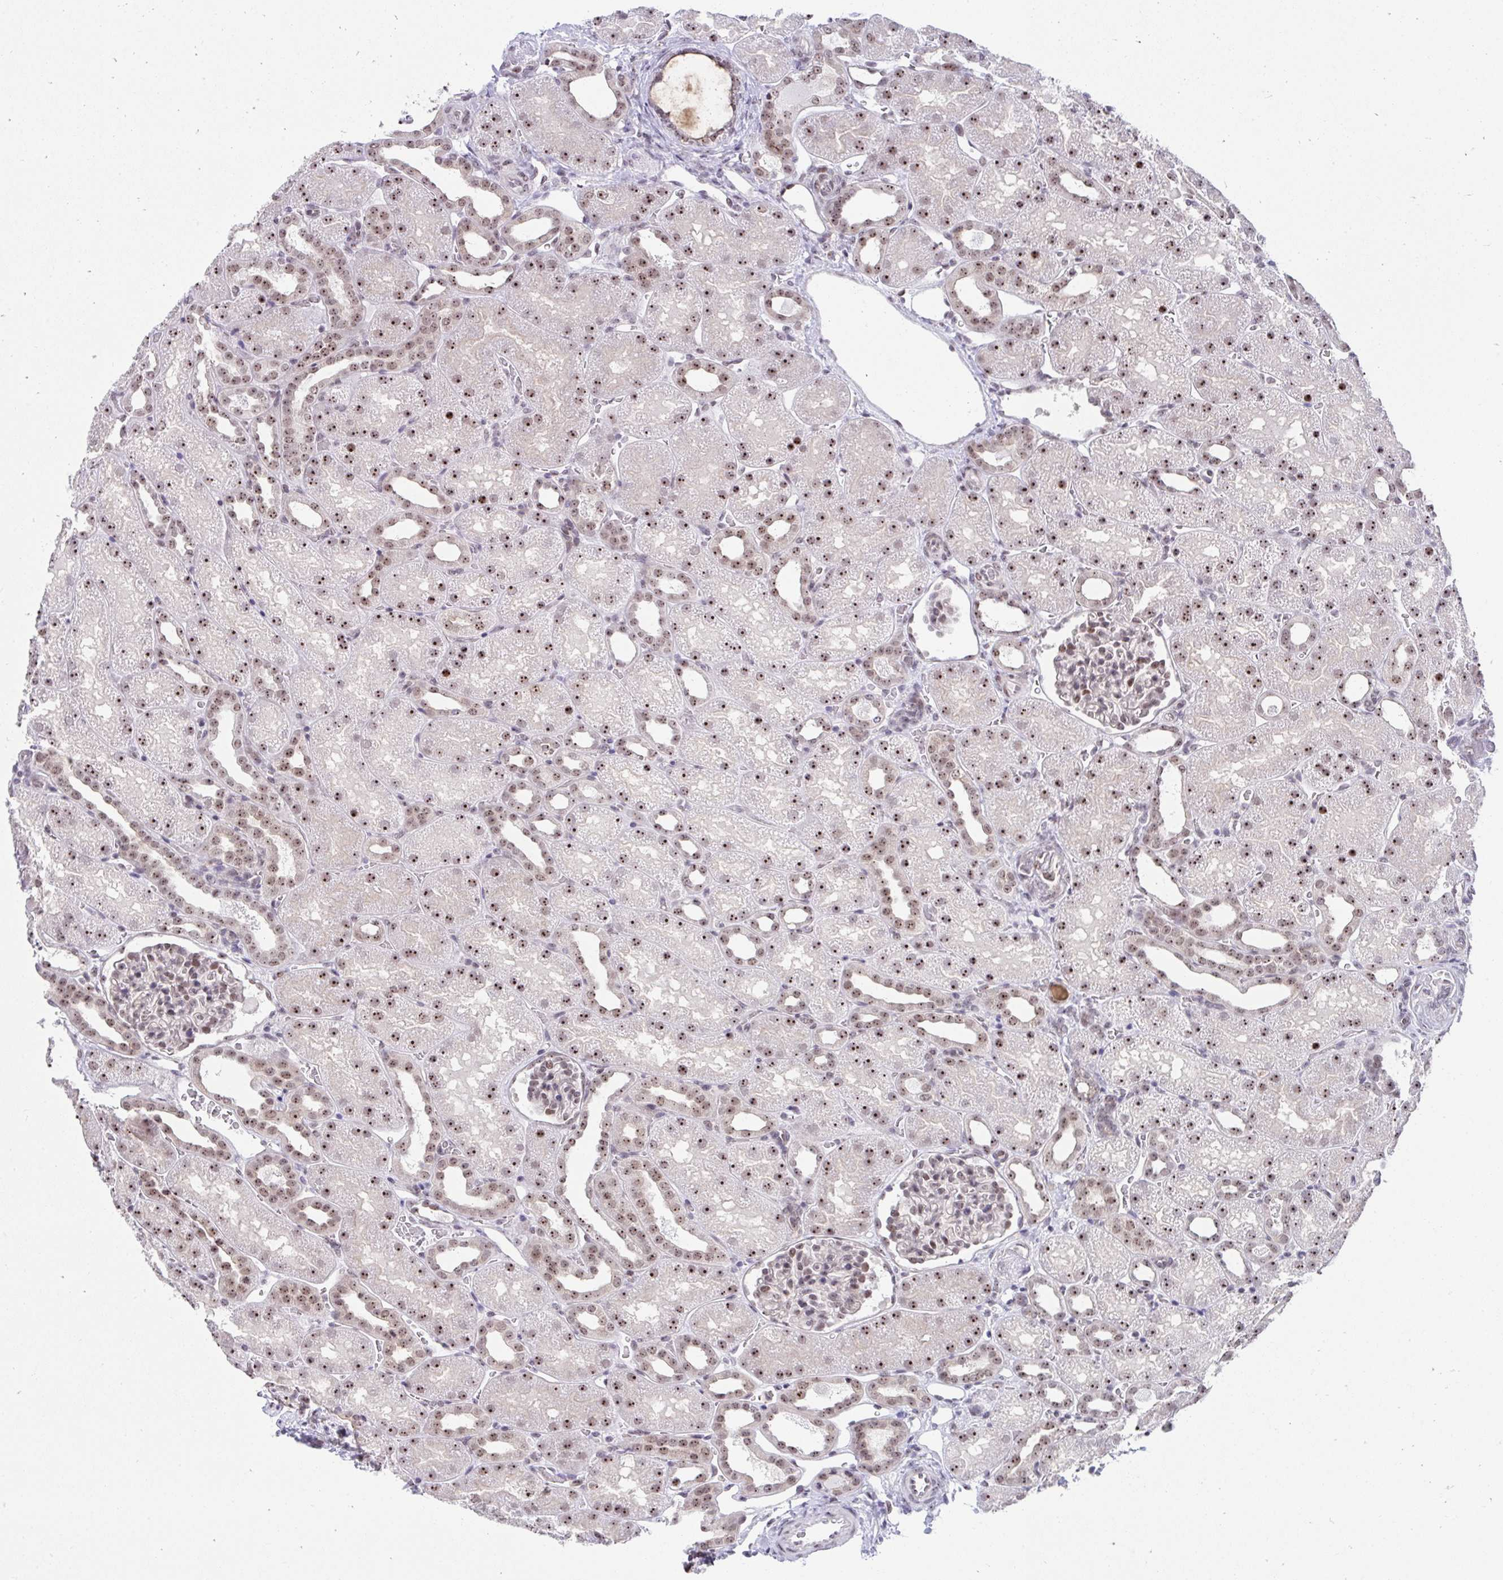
{"staining": {"intensity": "moderate", "quantity": "<25%", "location": "nuclear"}, "tissue": "kidney", "cell_type": "Cells in glomeruli", "image_type": "normal", "snomed": [{"axis": "morphology", "description": "Normal tissue, NOS"}, {"axis": "topography", "description": "Kidney"}], "caption": "Protein staining shows moderate nuclear expression in about <25% of cells in glomeruli in normal kidney. Using DAB (3,3'-diaminobenzidine) (brown) and hematoxylin (blue) stains, captured at high magnification using brightfield microscopy.", "gene": "HIRA", "patient": {"sex": "male", "age": 2}}